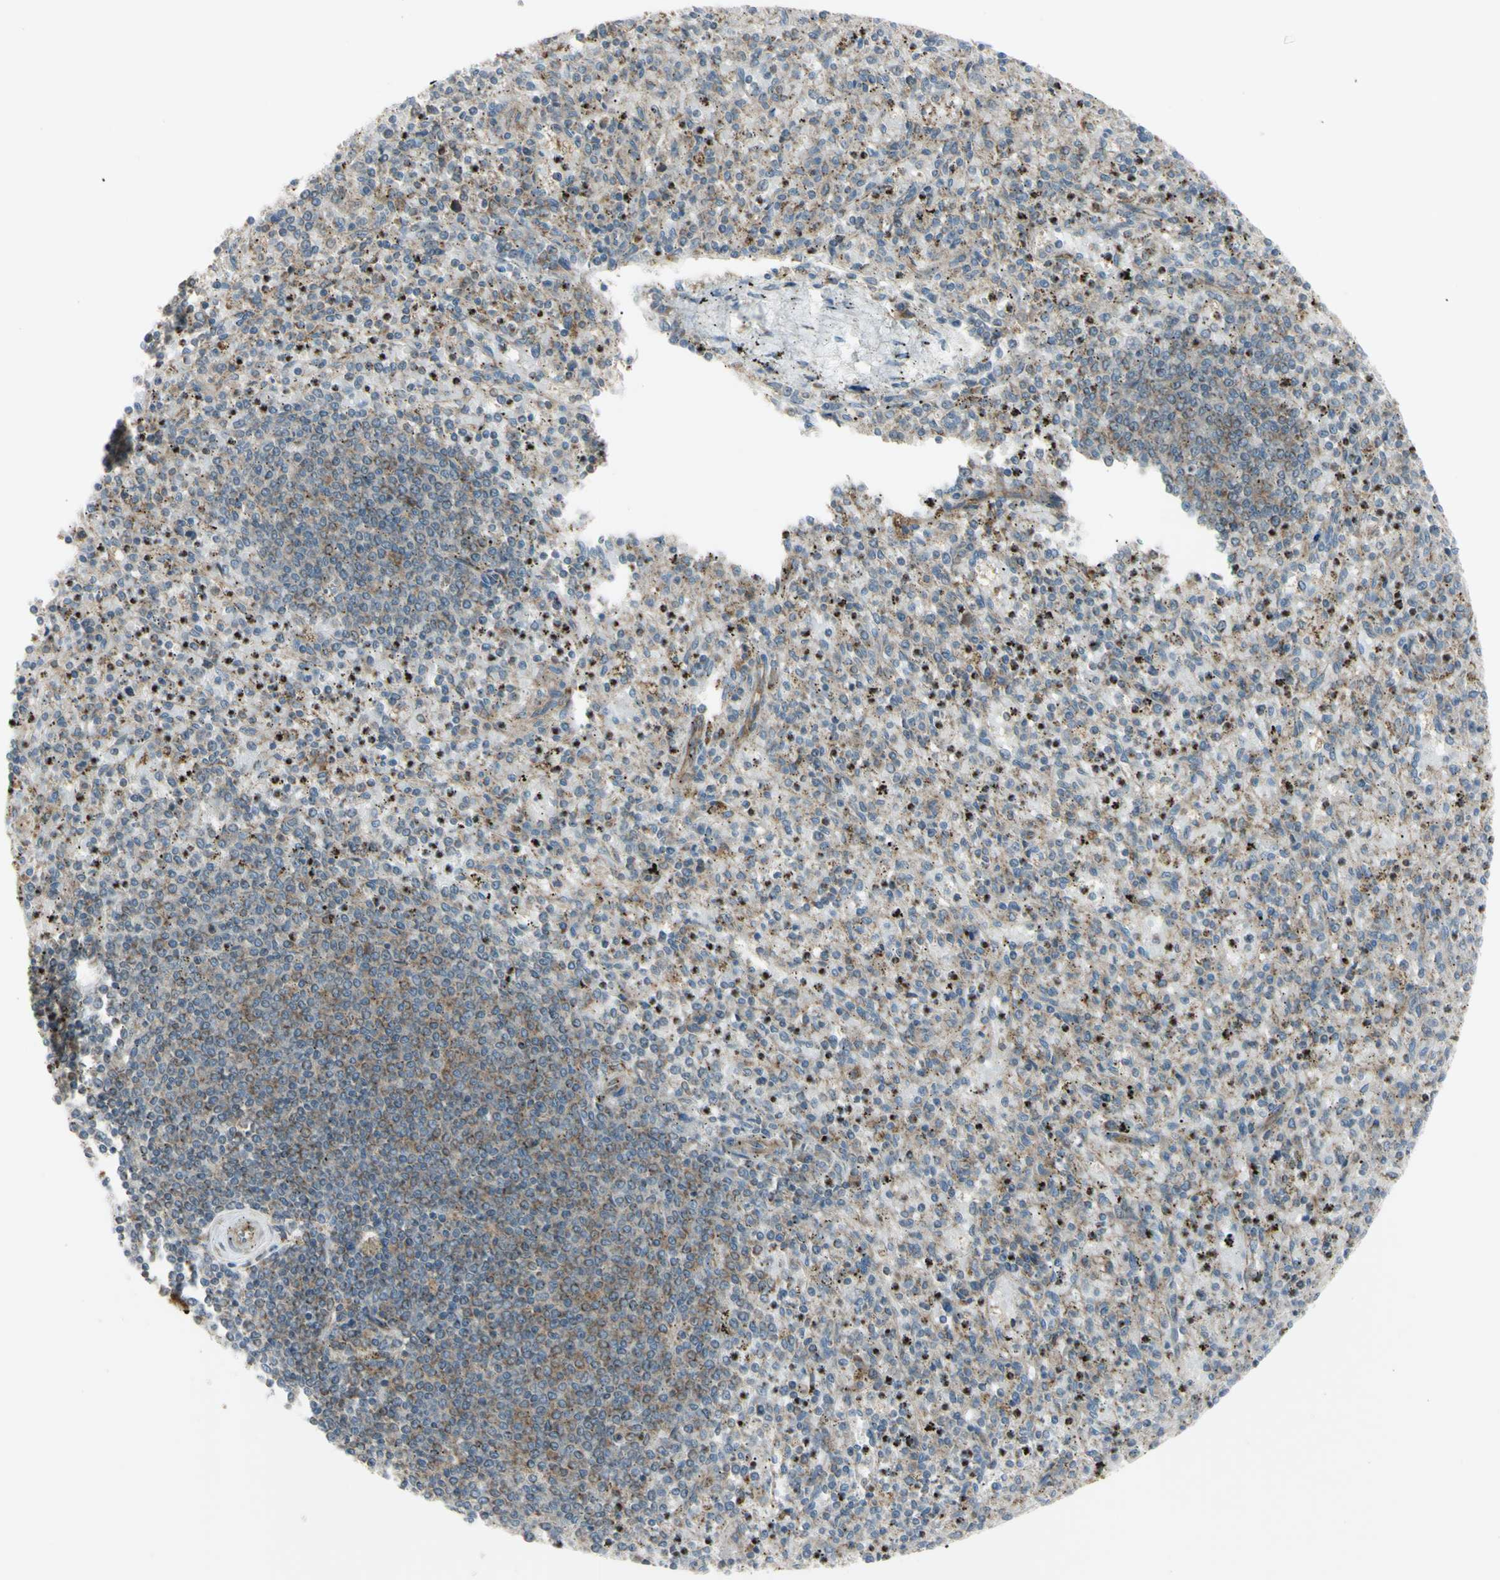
{"staining": {"intensity": "strong", "quantity": ">75%", "location": "cytoplasmic/membranous"}, "tissue": "spleen", "cell_type": "Cells in red pulp", "image_type": "normal", "snomed": [{"axis": "morphology", "description": "Normal tissue, NOS"}, {"axis": "topography", "description": "Spleen"}], "caption": "A photomicrograph showing strong cytoplasmic/membranous expression in about >75% of cells in red pulp in benign spleen, as visualized by brown immunohistochemical staining.", "gene": "CYB5R1", "patient": {"sex": "male", "age": 72}}